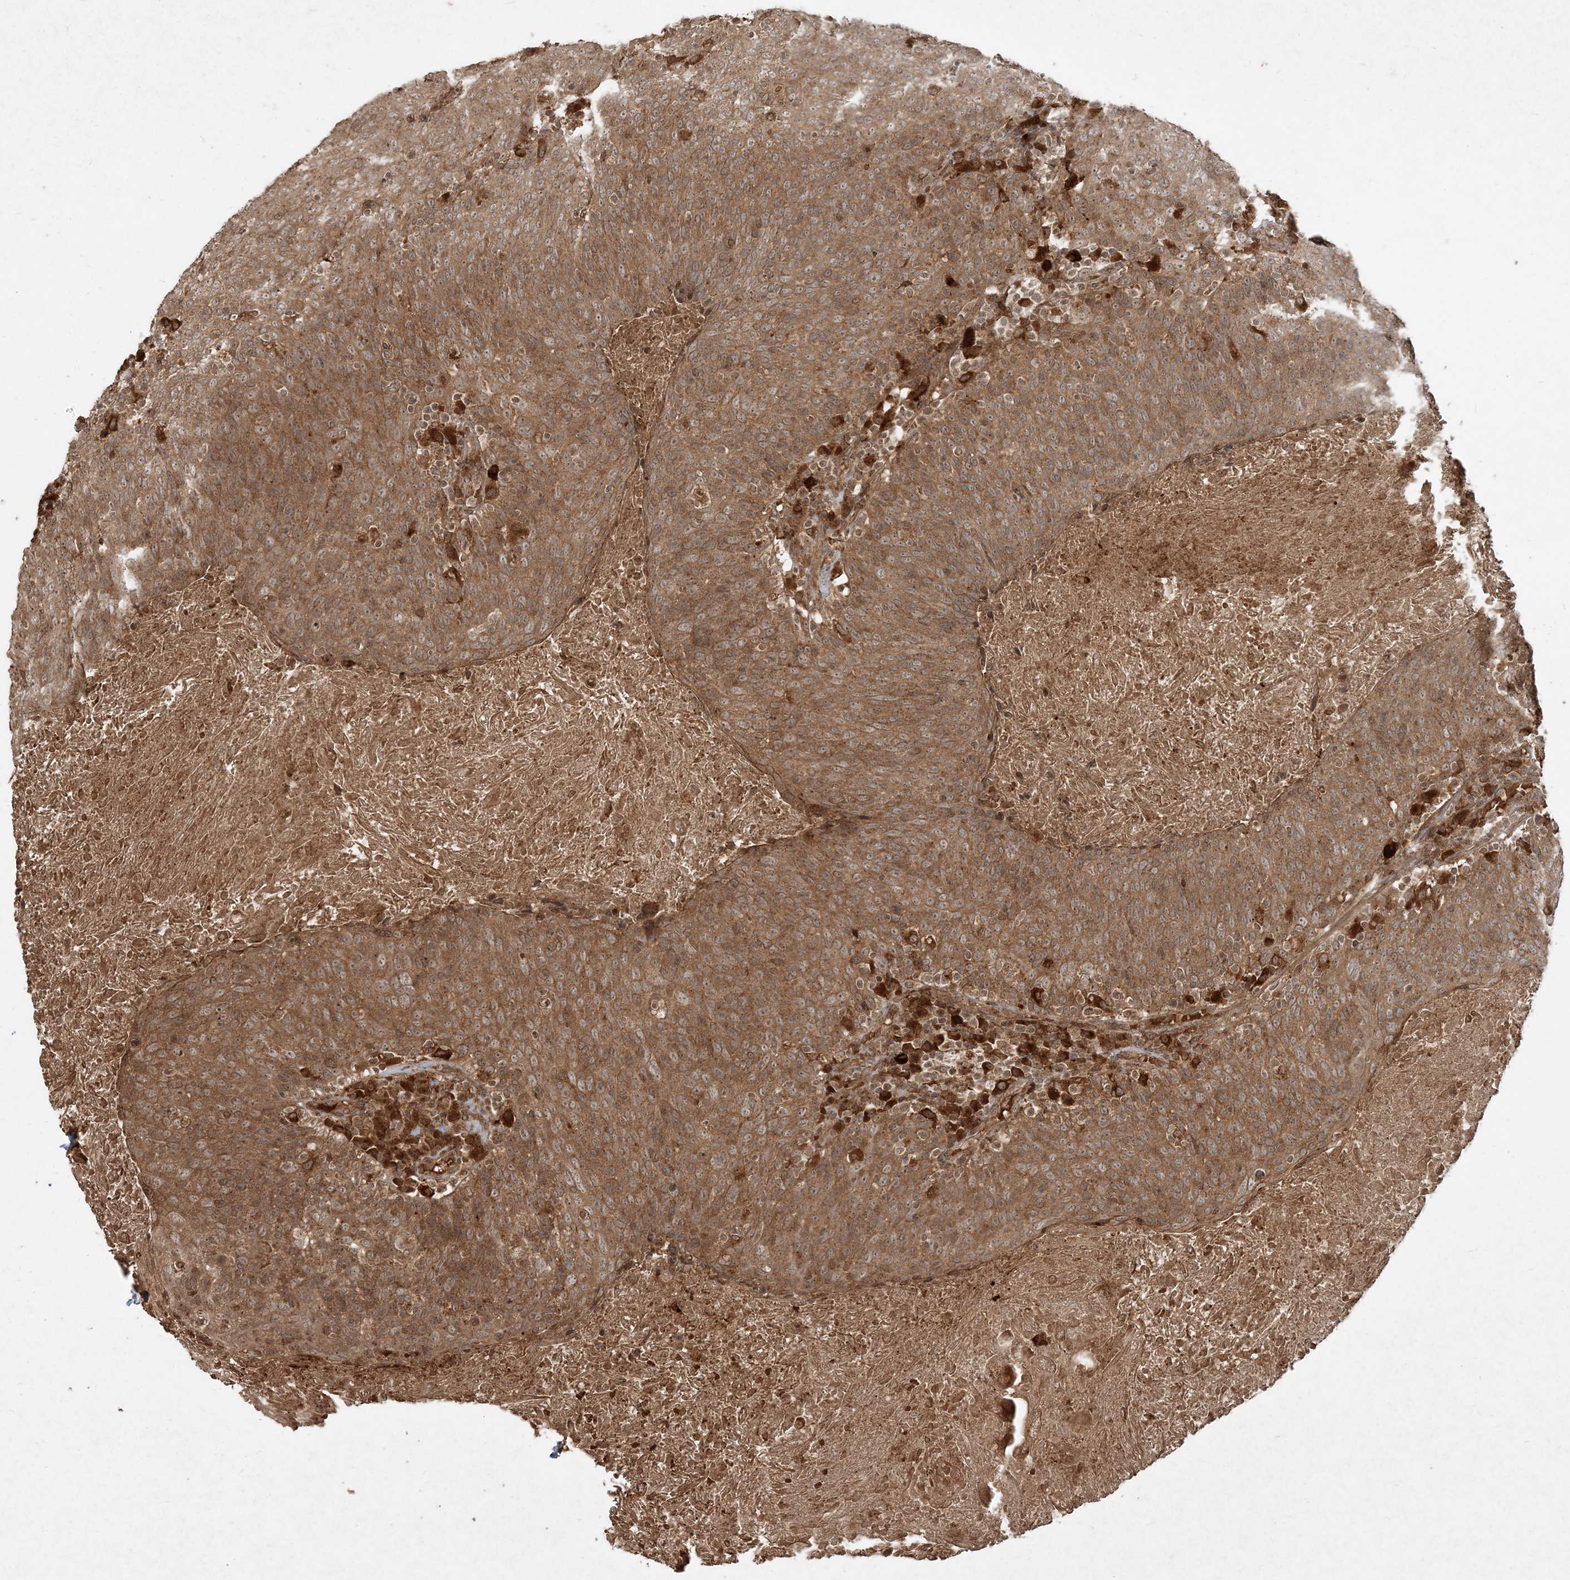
{"staining": {"intensity": "moderate", "quantity": ">75%", "location": "cytoplasmic/membranous"}, "tissue": "head and neck cancer", "cell_type": "Tumor cells", "image_type": "cancer", "snomed": [{"axis": "morphology", "description": "Squamous cell carcinoma, NOS"}, {"axis": "morphology", "description": "Squamous cell carcinoma, metastatic, NOS"}, {"axis": "topography", "description": "Lymph node"}, {"axis": "topography", "description": "Head-Neck"}], "caption": "This is a micrograph of immunohistochemistry (IHC) staining of head and neck squamous cell carcinoma, which shows moderate positivity in the cytoplasmic/membranous of tumor cells.", "gene": "NARS1", "patient": {"sex": "male", "age": 62}}